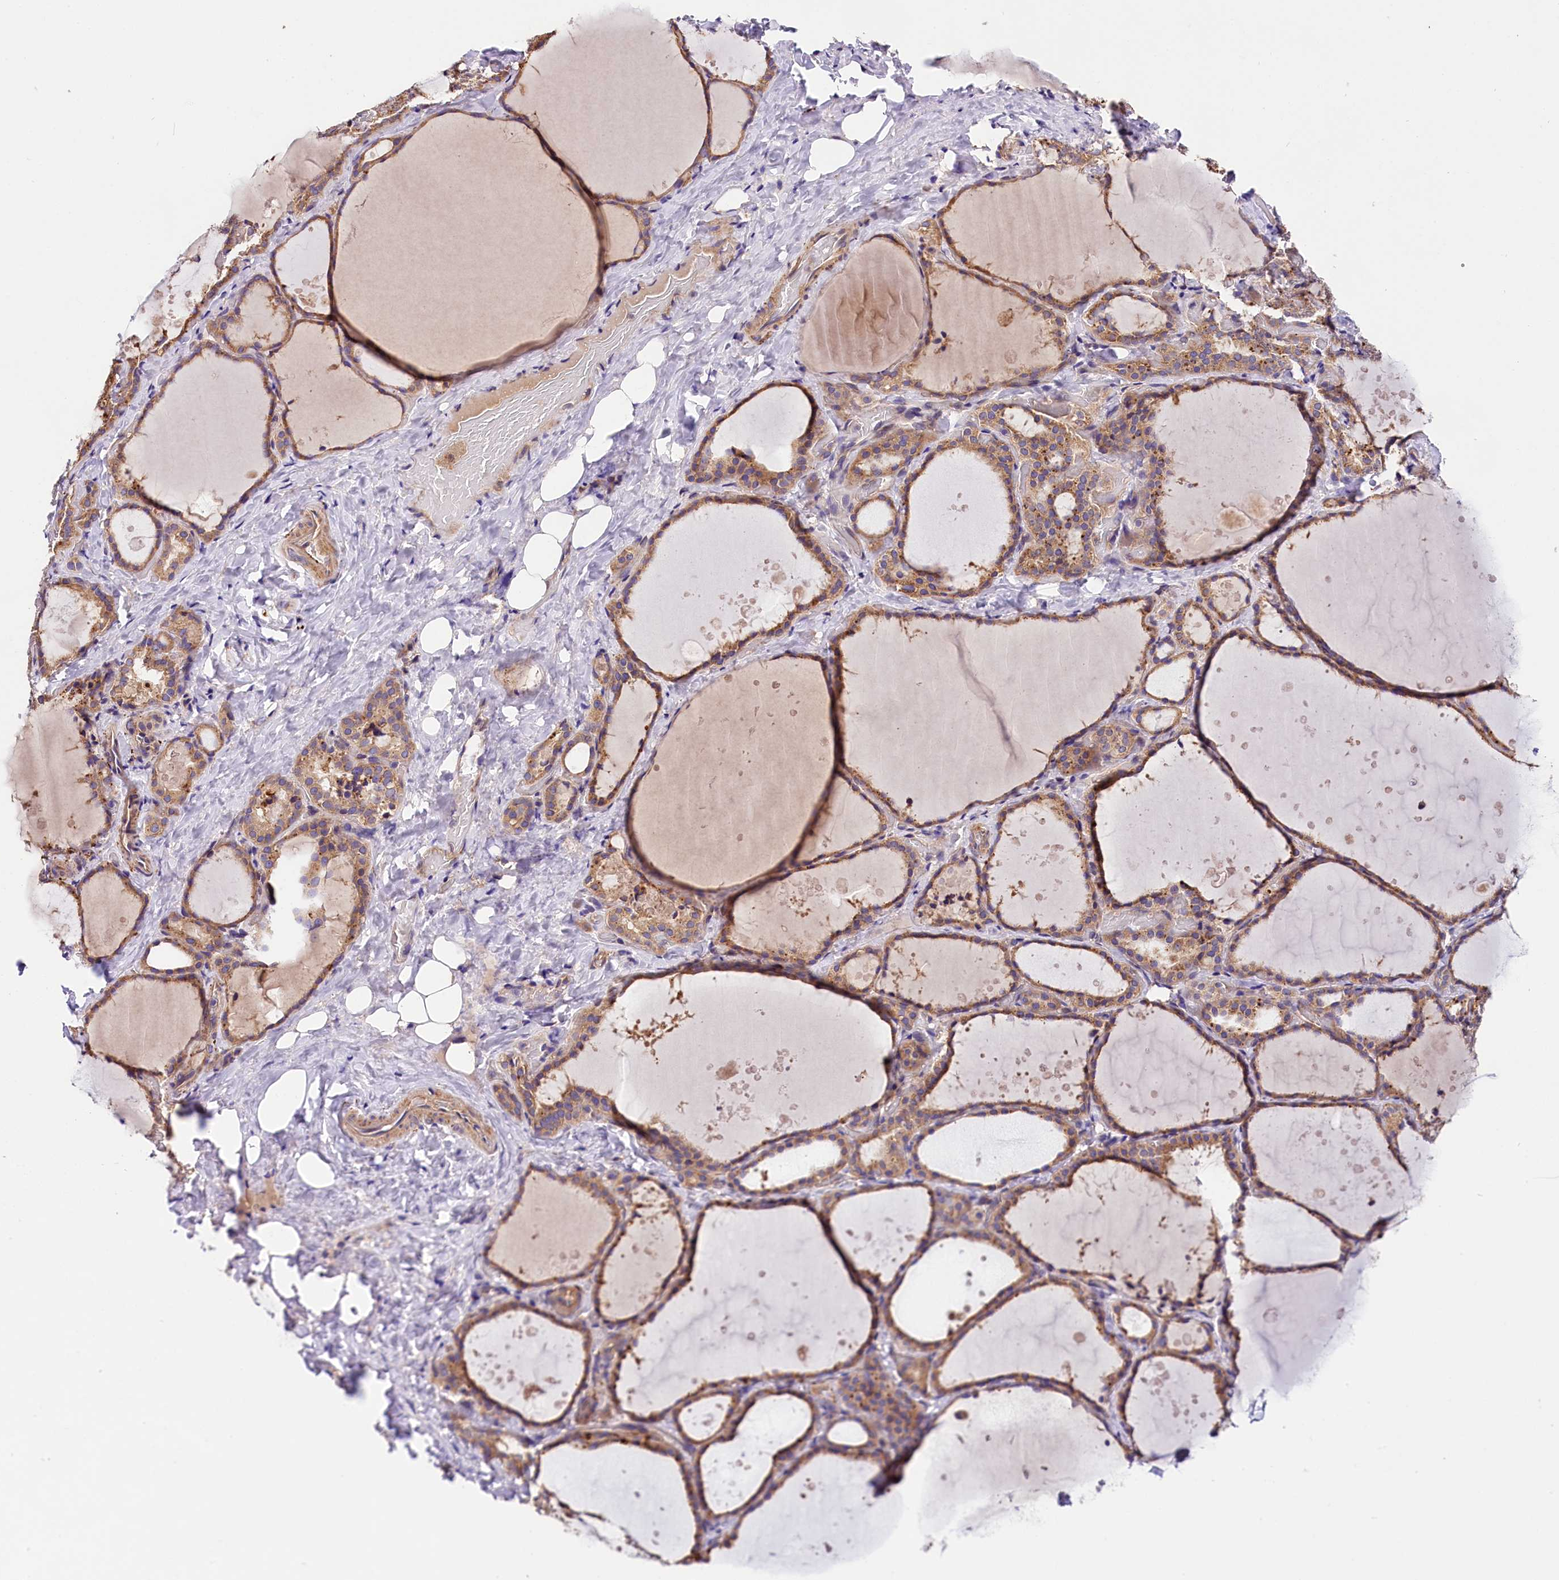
{"staining": {"intensity": "moderate", "quantity": "25%-75%", "location": "cytoplasmic/membranous"}, "tissue": "thyroid gland", "cell_type": "Glandular cells", "image_type": "normal", "snomed": [{"axis": "morphology", "description": "Normal tissue, NOS"}, {"axis": "topography", "description": "Thyroid gland"}], "caption": "Moderate cytoplasmic/membranous protein expression is identified in approximately 25%-75% of glandular cells in thyroid gland.", "gene": "SPG11", "patient": {"sex": "female", "age": 44}}